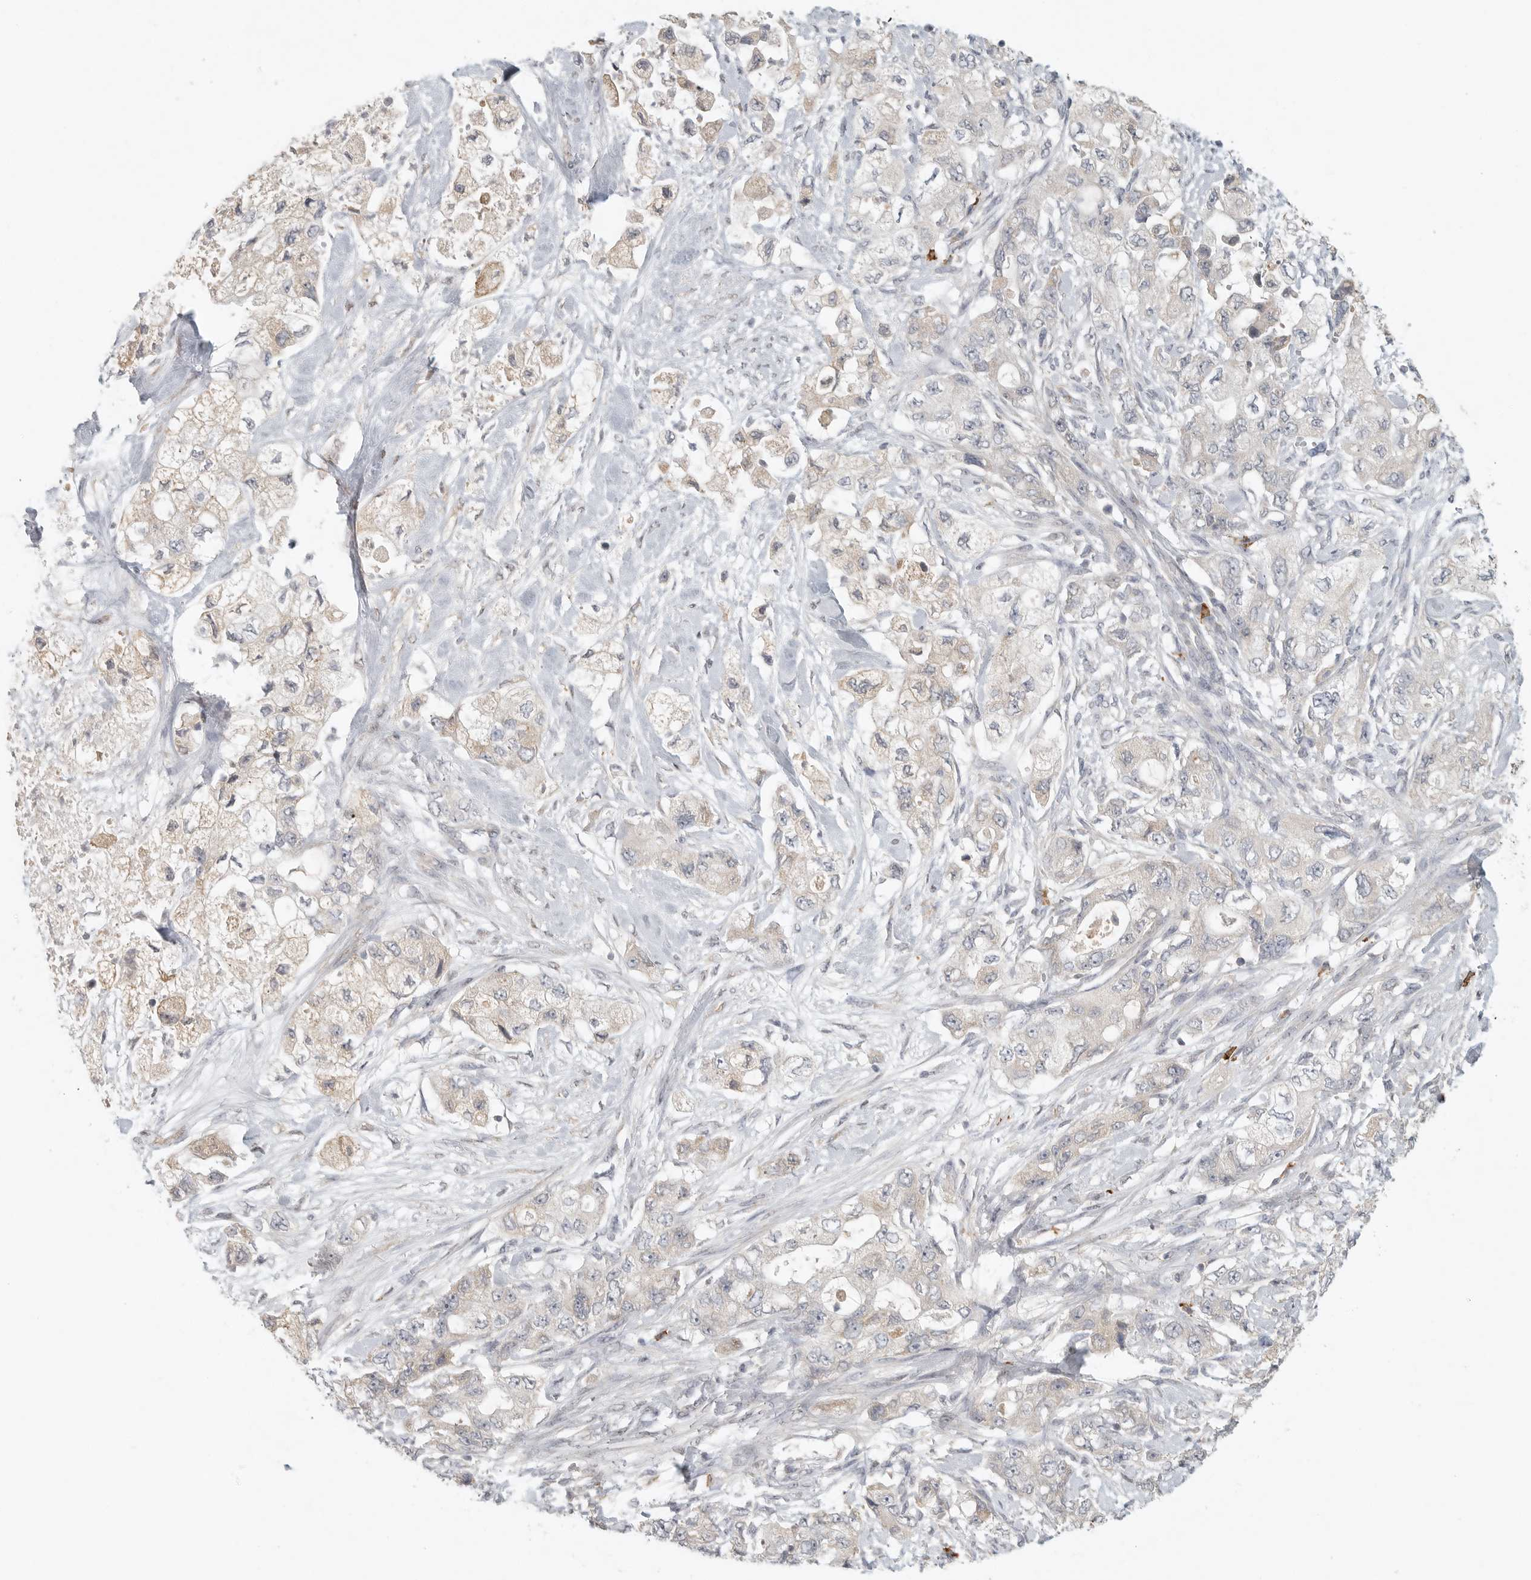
{"staining": {"intensity": "weak", "quantity": "25%-75%", "location": "cytoplasmic/membranous"}, "tissue": "pancreatic cancer", "cell_type": "Tumor cells", "image_type": "cancer", "snomed": [{"axis": "morphology", "description": "Adenocarcinoma, NOS"}, {"axis": "topography", "description": "Pancreas"}], "caption": "Immunohistochemistry (DAB) staining of human adenocarcinoma (pancreatic) exhibits weak cytoplasmic/membranous protein staining in about 25%-75% of tumor cells.", "gene": "SLC25A36", "patient": {"sex": "female", "age": 73}}